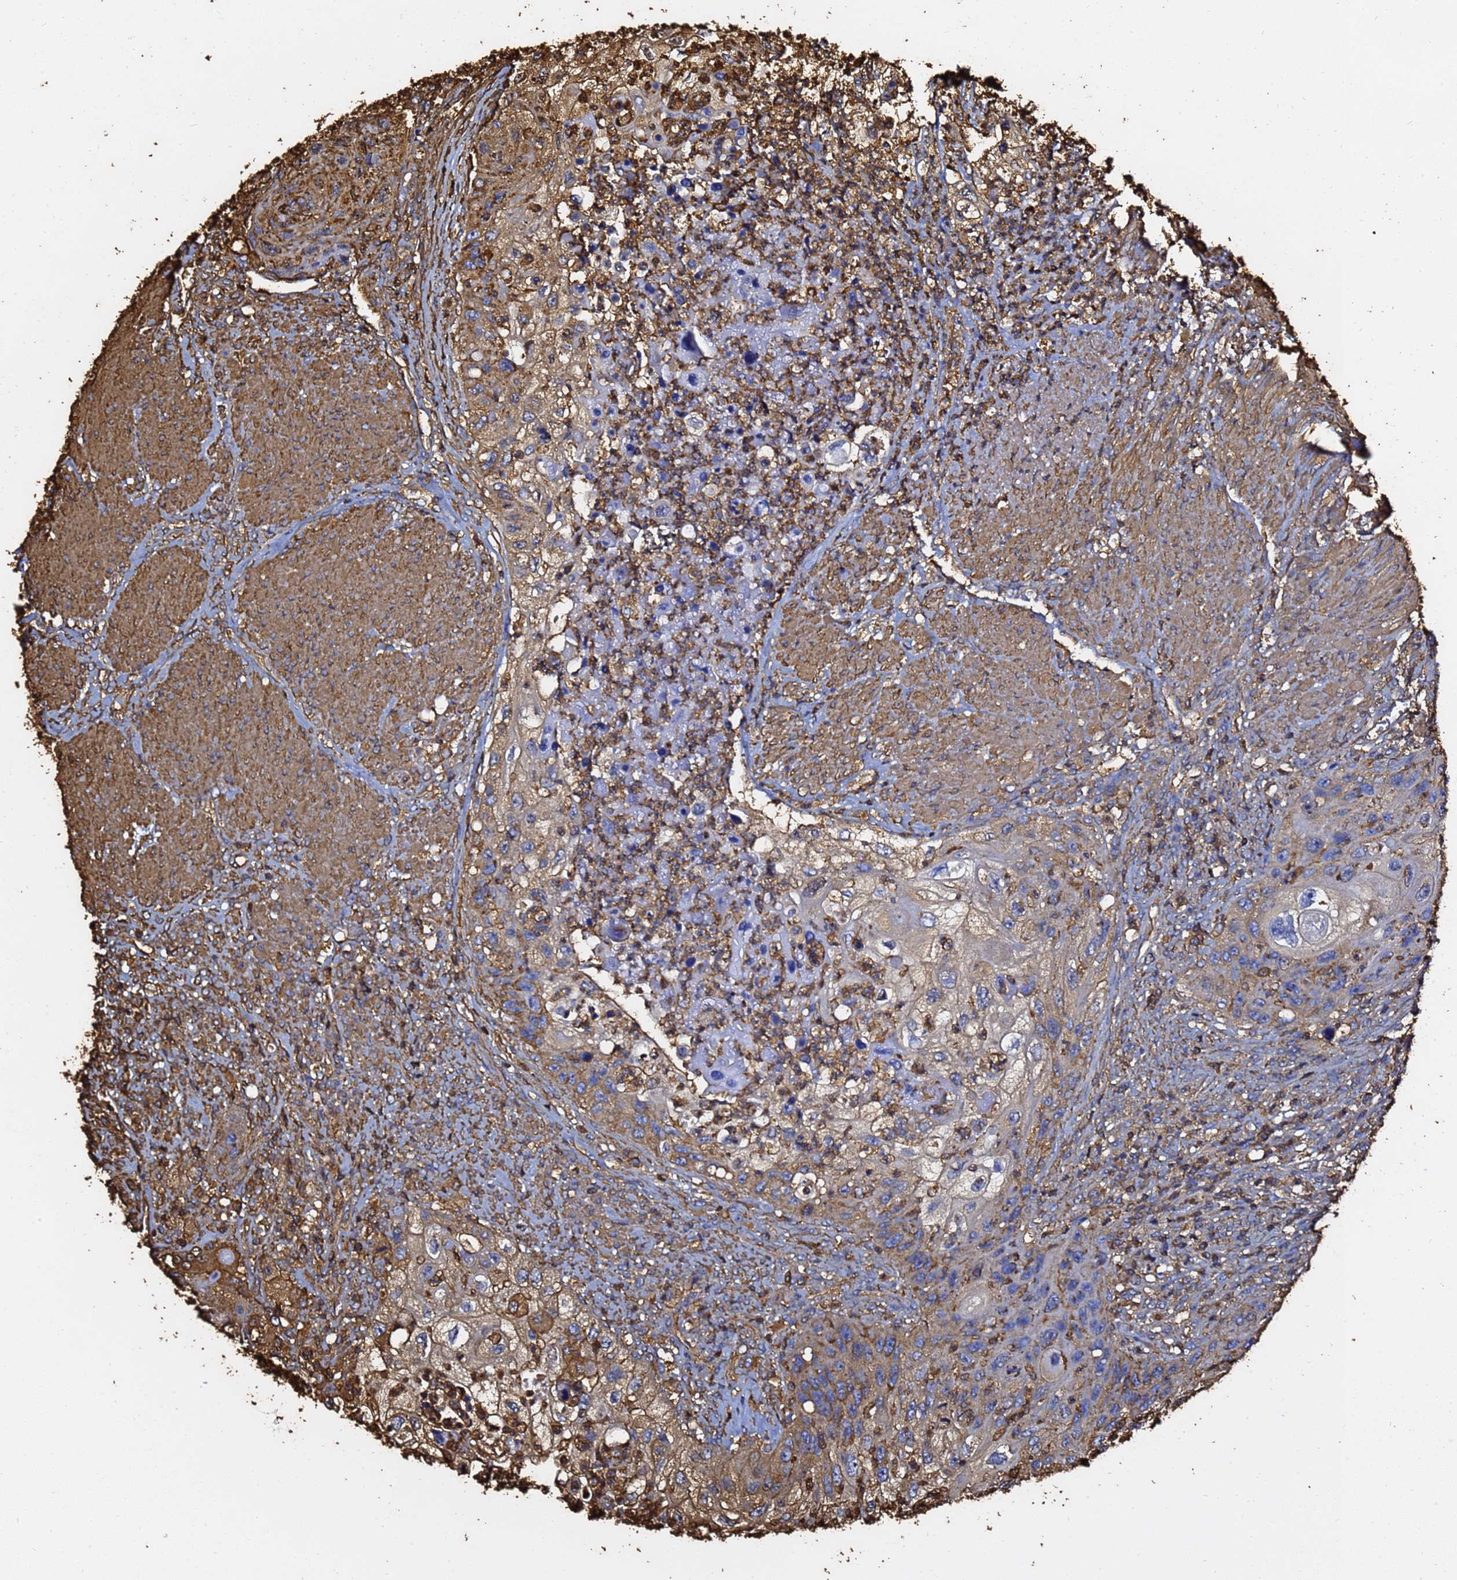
{"staining": {"intensity": "moderate", "quantity": ">75%", "location": "cytoplasmic/membranous"}, "tissue": "urothelial cancer", "cell_type": "Tumor cells", "image_type": "cancer", "snomed": [{"axis": "morphology", "description": "Urothelial carcinoma, High grade"}, {"axis": "topography", "description": "Urinary bladder"}], "caption": "Moderate cytoplasmic/membranous positivity is present in about >75% of tumor cells in urothelial cancer. Nuclei are stained in blue.", "gene": "ACTB", "patient": {"sex": "female", "age": 60}}